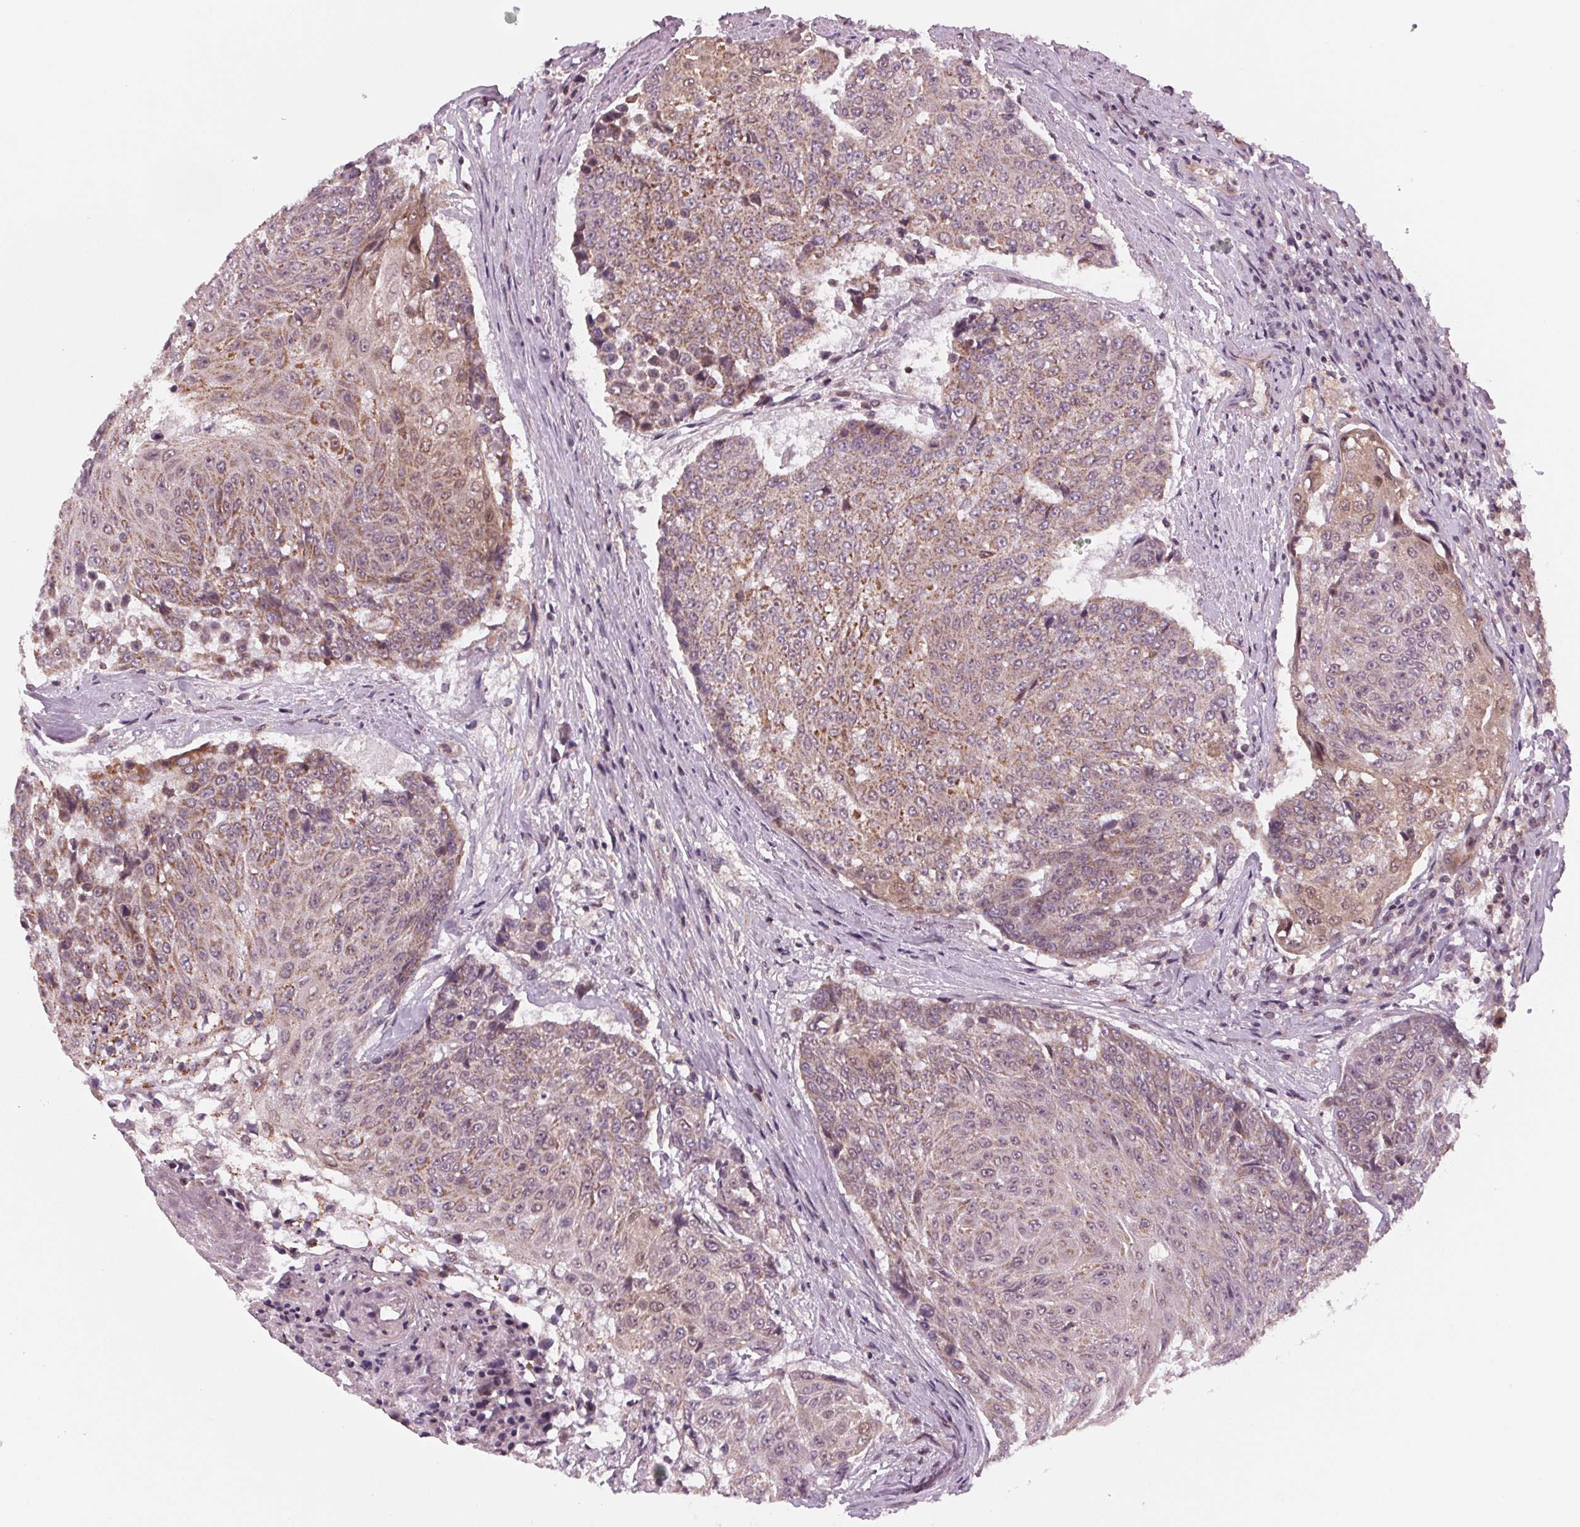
{"staining": {"intensity": "weak", "quantity": "25%-75%", "location": "cytoplasmic/membranous"}, "tissue": "urothelial cancer", "cell_type": "Tumor cells", "image_type": "cancer", "snomed": [{"axis": "morphology", "description": "Urothelial carcinoma, High grade"}, {"axis": "topography", "description": "Urinary bladder"}], "caption": "Tumor cells exhibit low levels of weak cytoplasmic/membranous staining in approximately 25%-75% of cells in human urothelial carcinoma (high-grade). The protein is stained brown, and the nuclei are stained in blue (DAB (3,3'-diaminobenzidine) IHC with brightfield microscopy, high magnification).", "gene": "STAT3", "patient": {"sex": "female", "age": 63}}